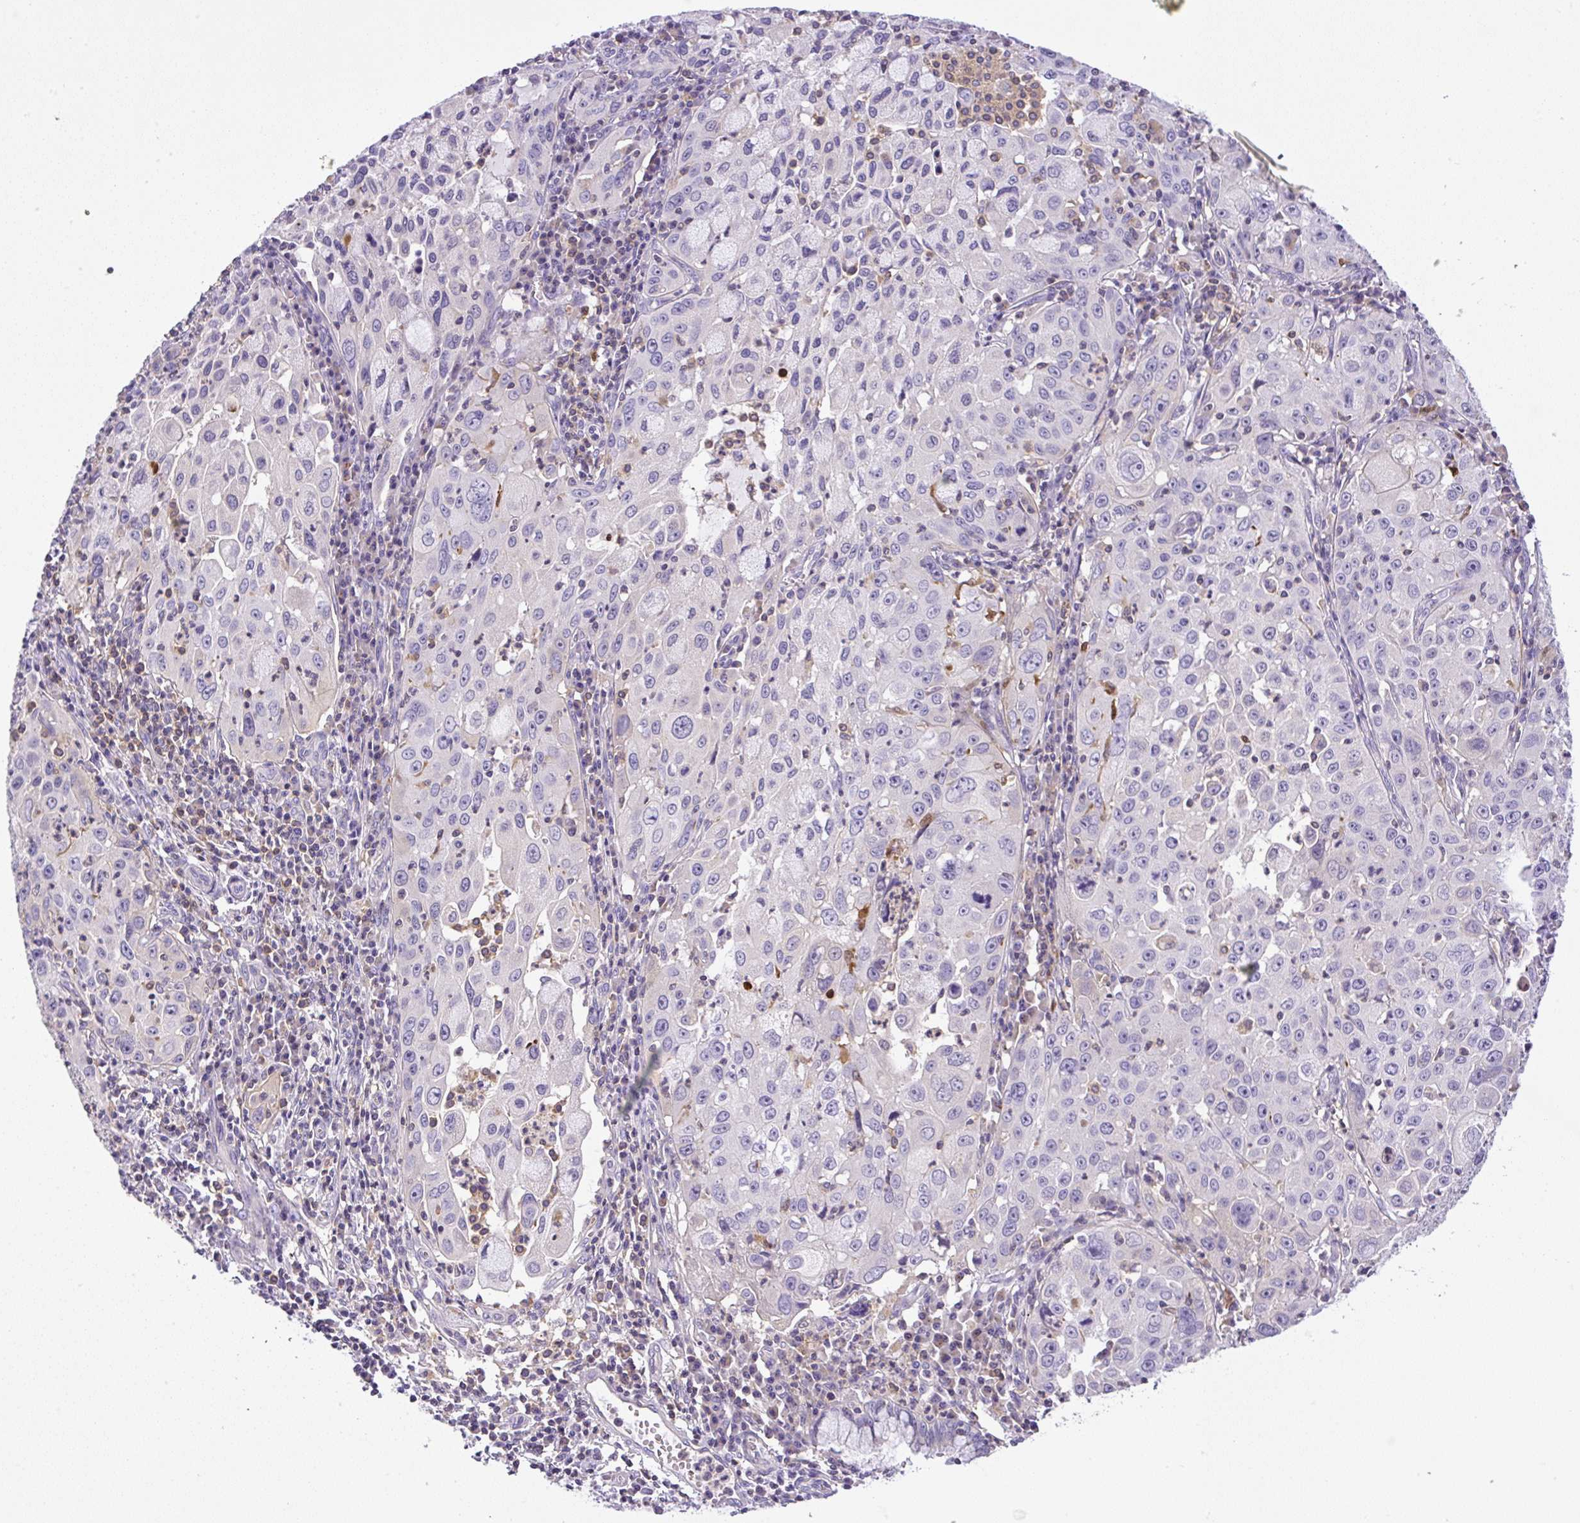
{"staining": {"intensity": "negative", "quantity": "none", "location": "none"}, "tissue": "cervical cancer", "cell_type": "Tumor cells", "image_type": "cancer", "snomed": [{"axis": "morphology", "description": "Squamous cell carcinoma, NOS"}, {"axis": "topography", "description": "Cervix"}], "caption": "The micrograph displays no staining of tumor cells in cervical cancer. The staining was performed using DAB (3,3'-diaminobenzidine) to visualize the protein expression in brown, while the nuclei were stained in blue with hematoxylin (Magnification: 20x).", "gene": "PIP5KL1", "patient": {"sex": "female", "age": 42}}